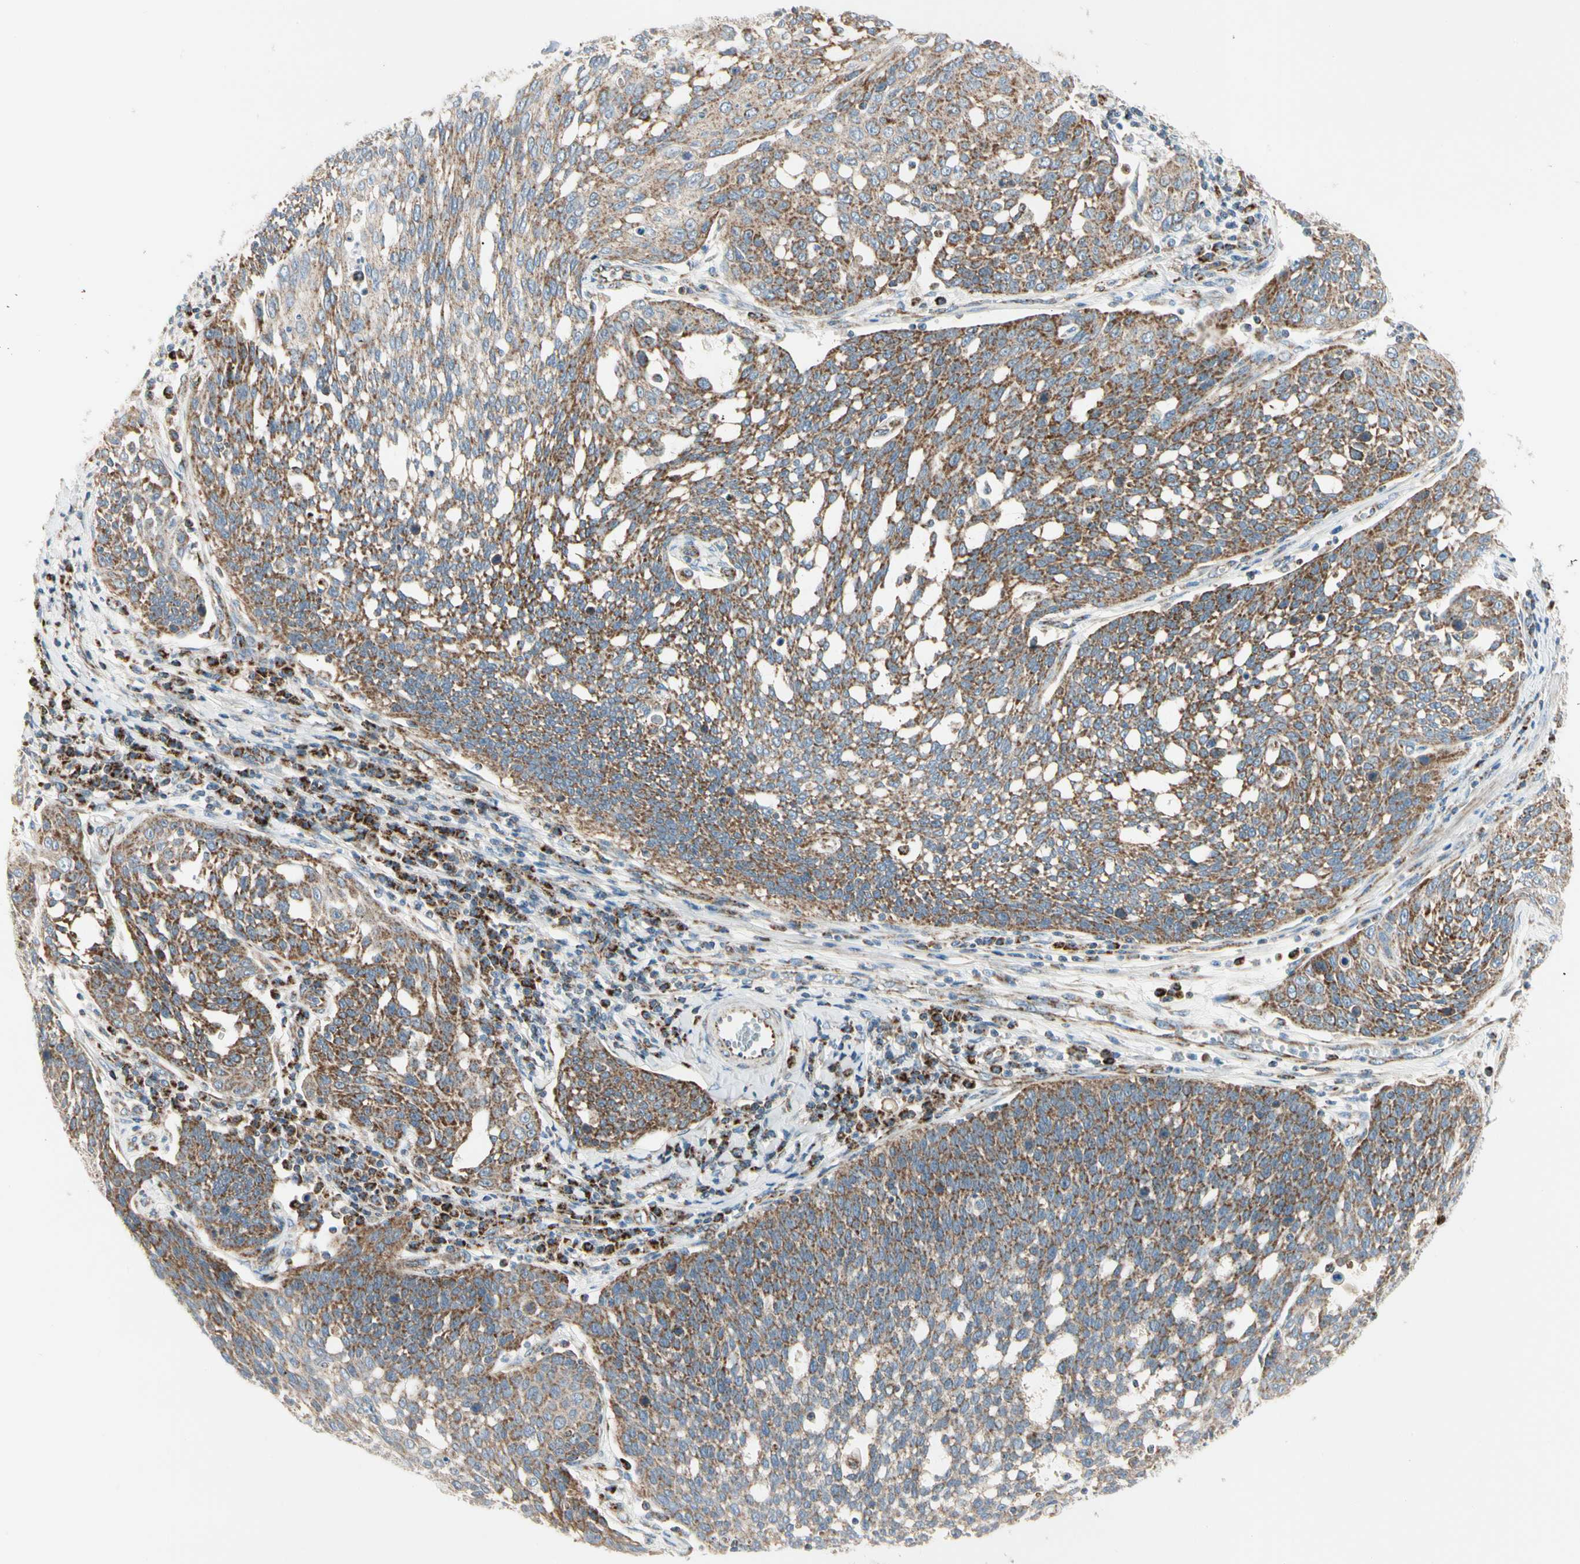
{"staining": {"intensity": "moderate", "quantity": ">75%", "location": "cytoplasmic/membranous"}, "tissue": "cervical cancer", "cell_type": "Tumor cells", "image_type": "cancer", "snomed": [{"axis": "morphology", "description": "Squamous cell carcinoma, NOS"}, {"axis": "topography", "description": "Cervix"}], "caption": "This is an image of immunohistochemistry staining of cervical cancer, which shows moderate staining in the cytoplasmic/membranous of tumor cells.", "gene": "TBC1D10A", "patient": {"sex": "female", "age": 34}}